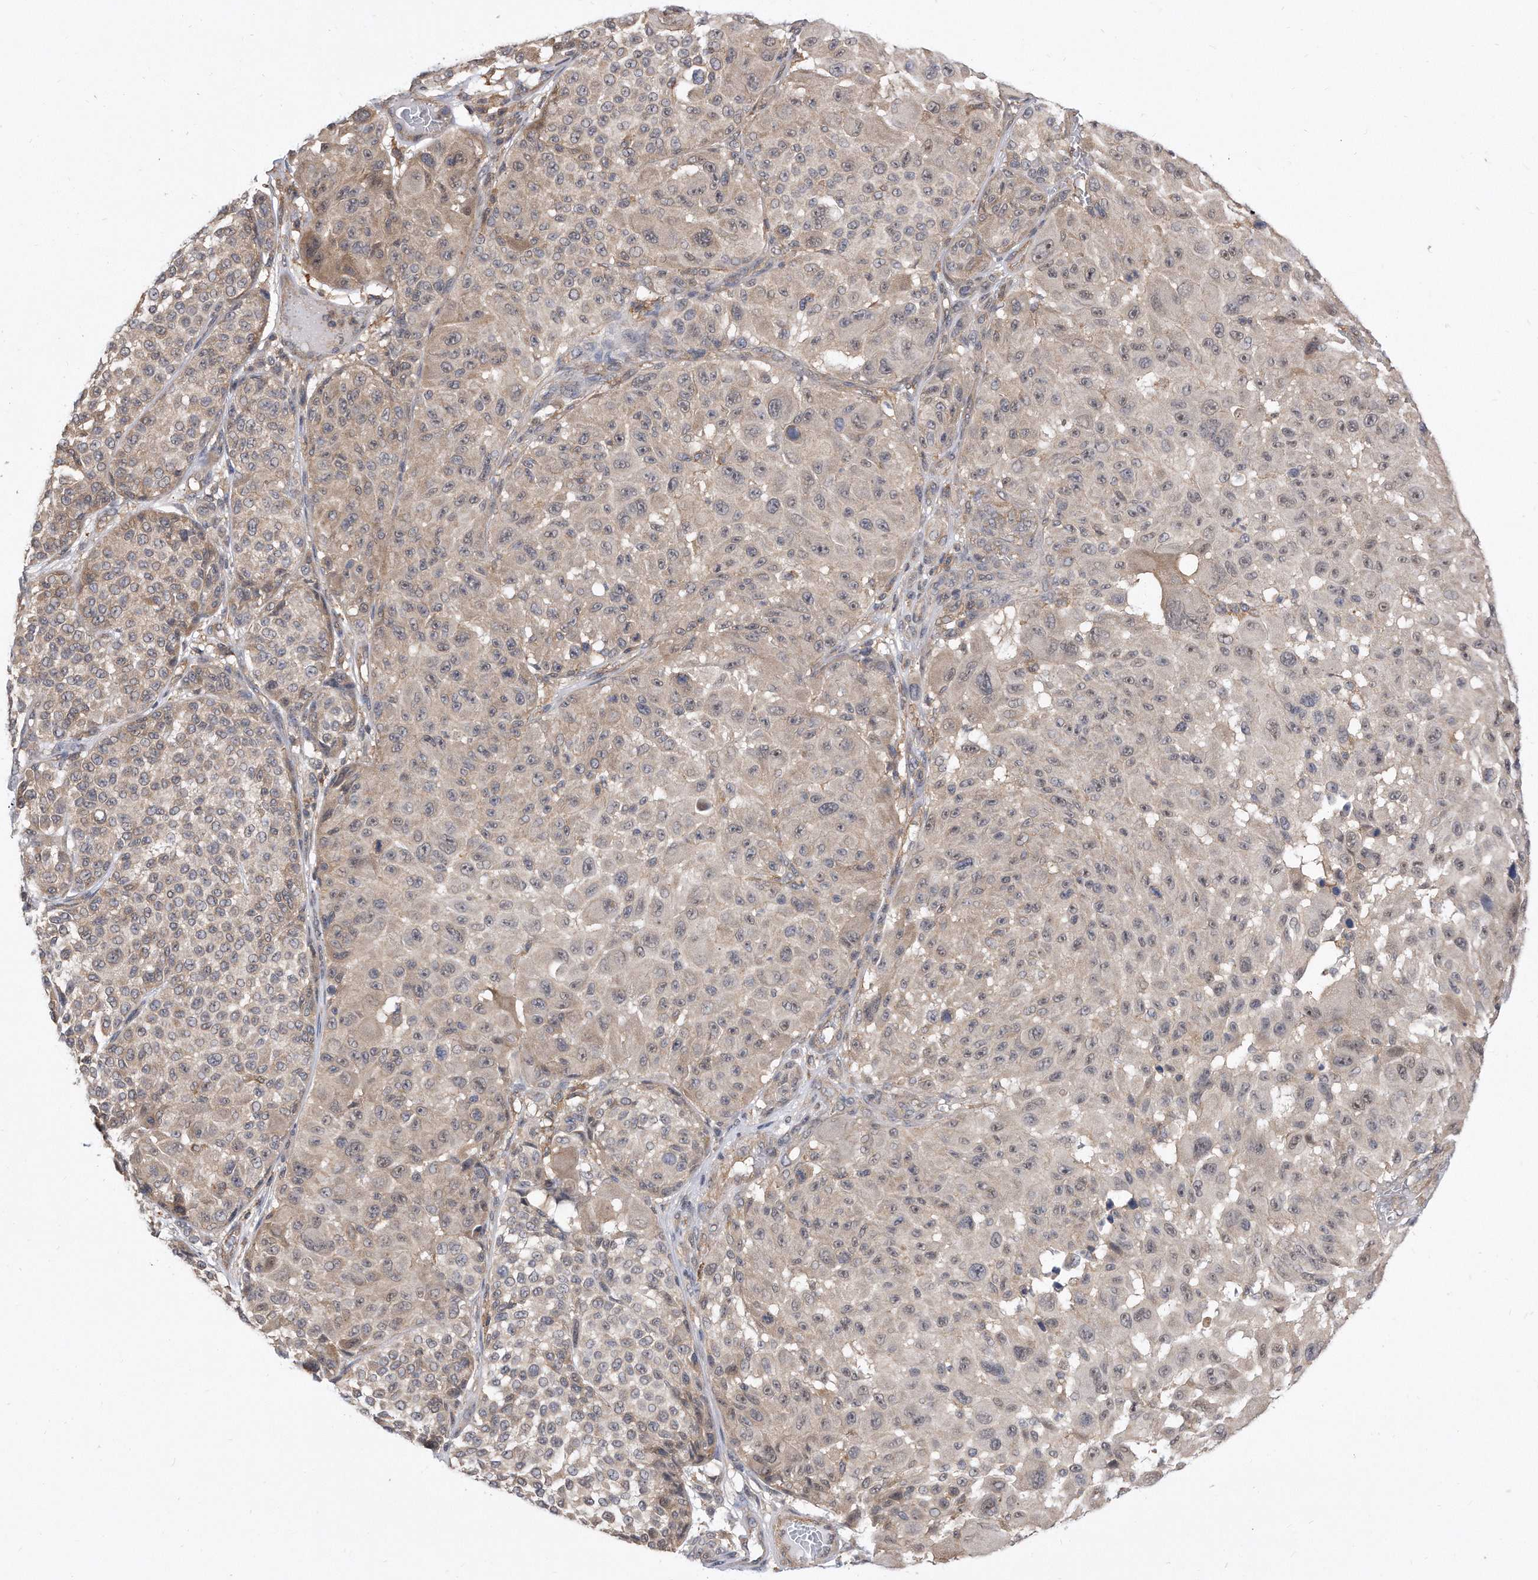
{"staining": {"intensity": "moderate", "quantity": "<25%", "location": "nuclear"}, "tissue": "melanoma", "cell_type": "Tumor cells", "image_type": "cancer", "snomed": [{"axis": "morphology", "description": "Malignant melanoma, NOS"}, {"axis": "topography", "description": "Skin"}], "caption": "A brown stain shows moderate nuclear expression of a protein in human melanoma tumor cells.", "gene": "TCP1", "patient": {"sex": "male", "age": 83}}